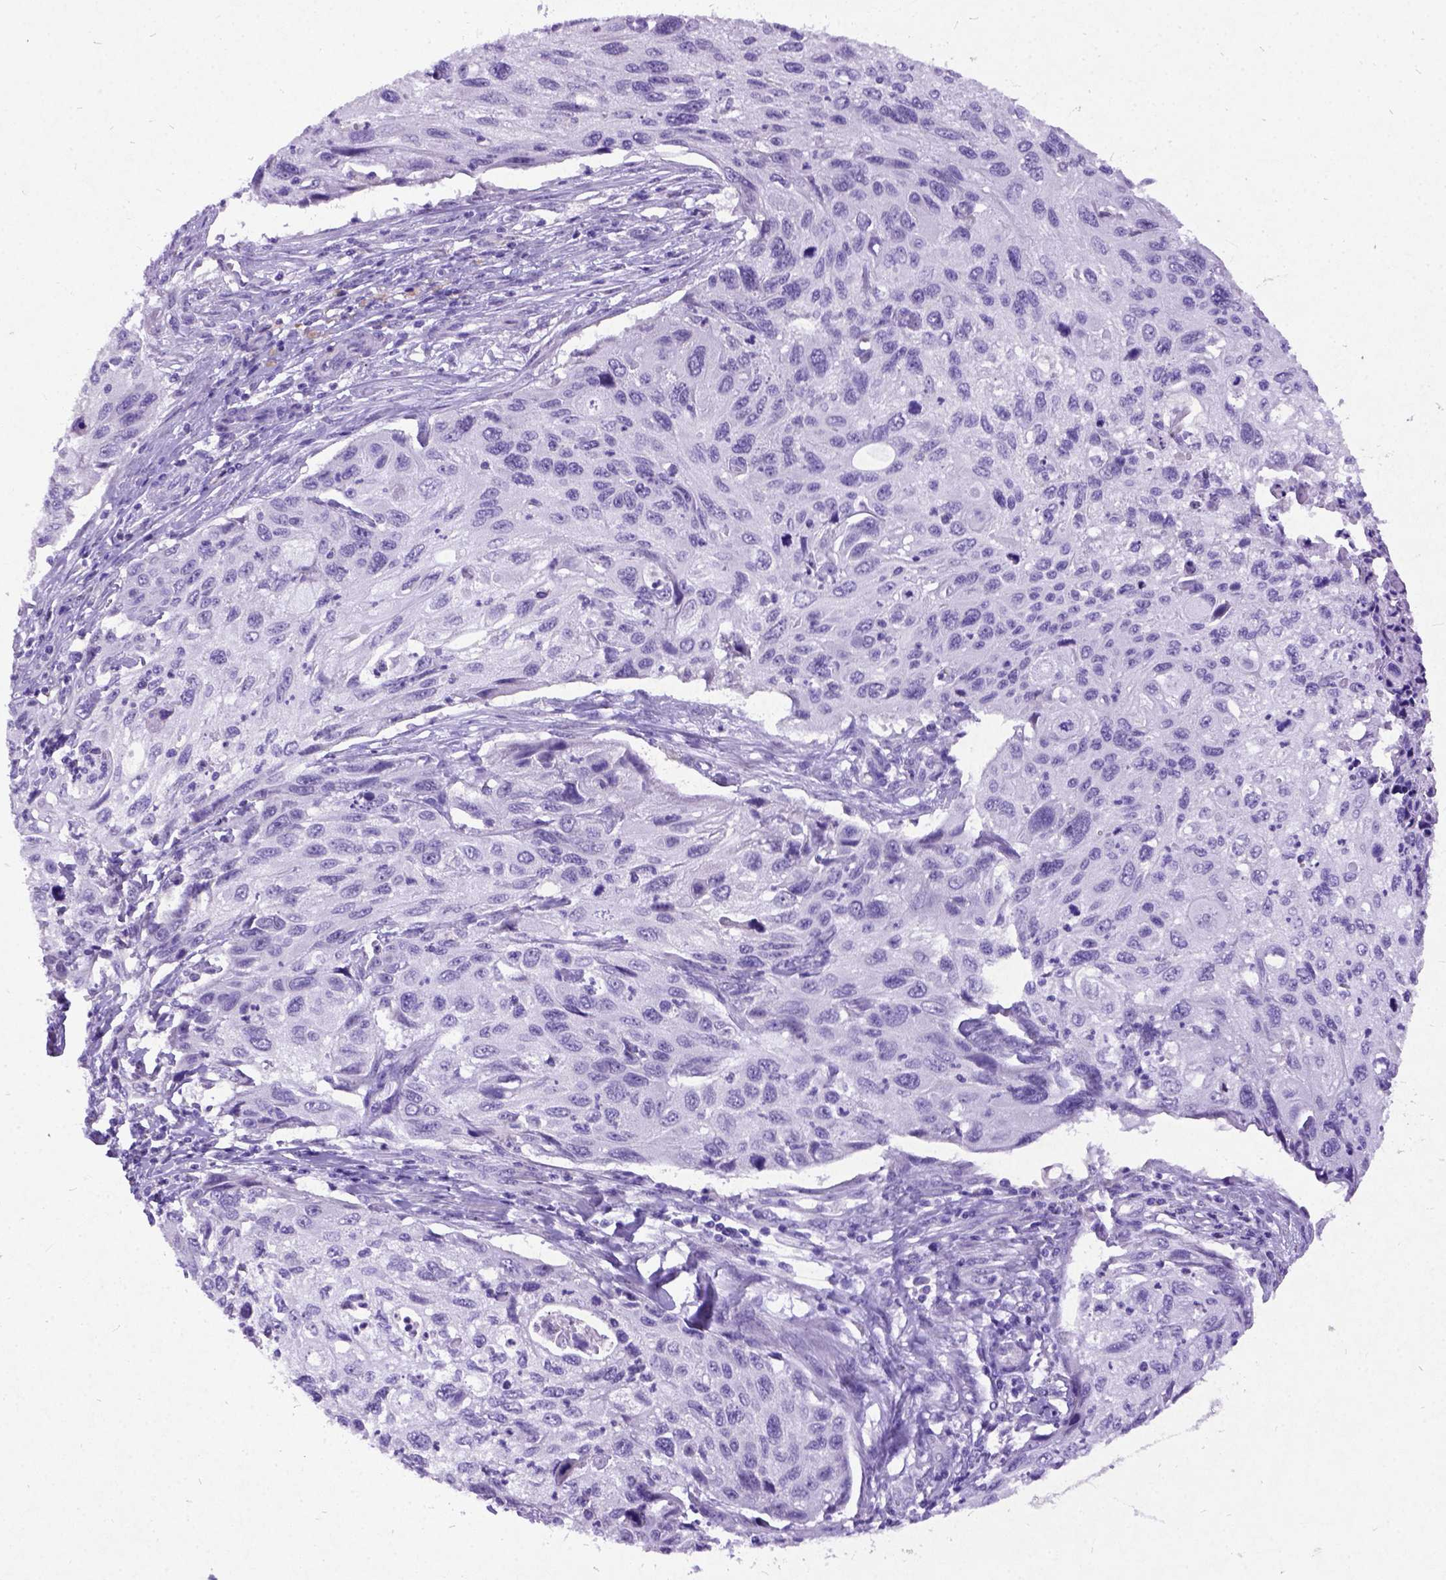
{"staining": {"intensity": "negative", "quantity": "none", "location": "none"}, "tissue": "cervical cancer", "cell_type": "Tumor cells", "image_type": "cancer", "snomed": [{"axis": "morphology", "description": "Squamous cell carcinoma, NOS"}, {"axis": "topography", "description": "Cervix"}], "caption": "Squamous cell carcinoma (cervical) stained for a protein using immunohistochemistry (IHC) displays no expression tumor cells.", "gene": "NEUROD4", "patient": {"sex": "female", "age": 70}}